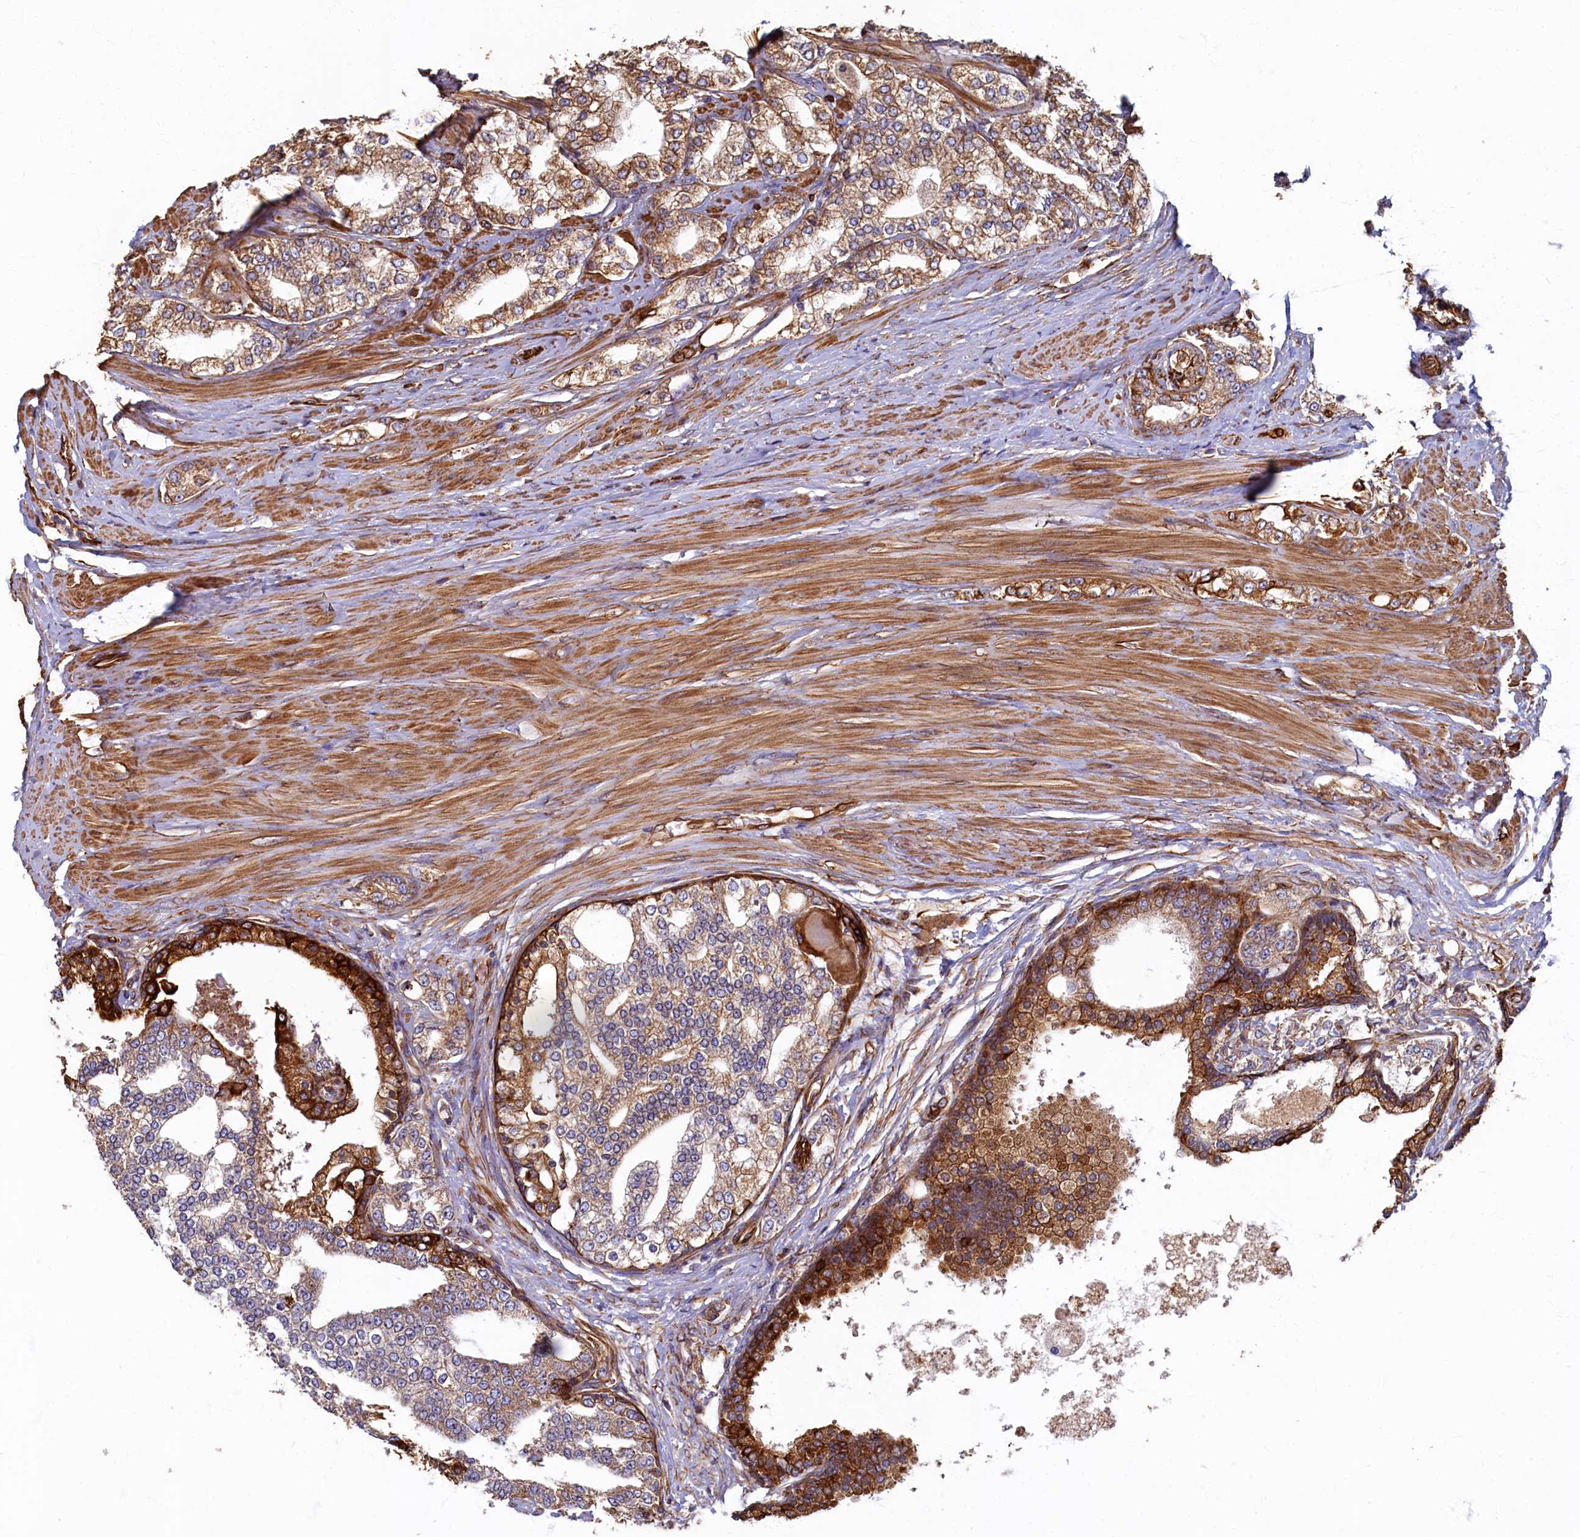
{"staining": {"intensity": "moderate", "quantity": ">75%", "location": "cytoplasmic/membranous"}, "tissue": "prostate cancer", "cell_type": "Tumor cells", "image_type": "cancer", "snomed": [{"axis": "morphology", "description": "Adenocarcinoma, High grade"}, {"axis": "topography", "description": "Prostate"}], "caption": "An image of human high-grade adenocarcinoma (prostate) stained for a protein displays moderate cytoplasmic/membranous brown staining in tumor cells.", "gene": "LRRC57", "patient": {"sex": "male", "age": 64}}